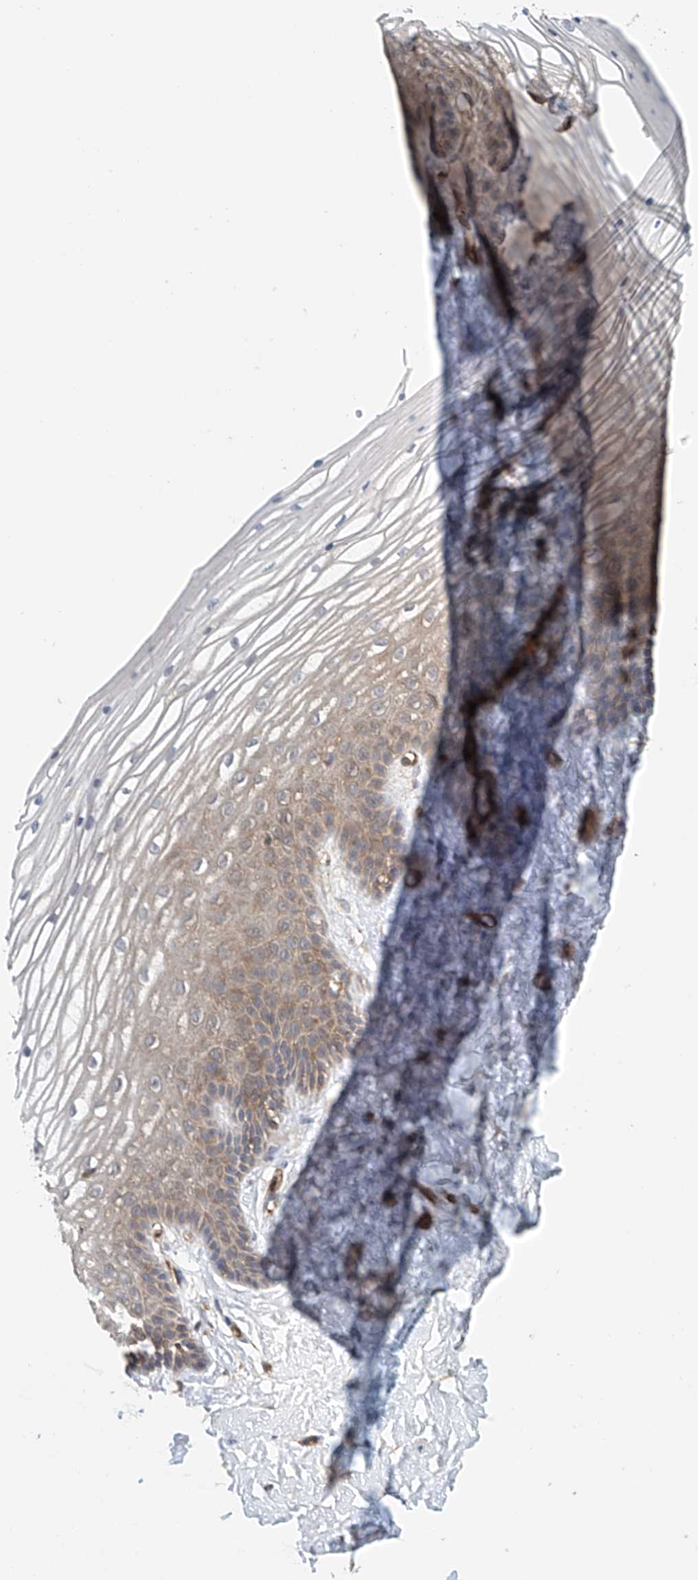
{"staining": {"intensity": "weak", "quantity": "25%-75%", "location": "cytoplasmic/membranous"}, "tissue": "vagina", "cell_type": "Squamous epithelial cells", "image_type": "normal", "snomed": [{"axis": "morphology", "description": "Normal tissue, NOS"}, {"axis": "topography", "description": "Vagina"}, {"axis": "topography", "description": "Cervix"}], "caption": "Vagina stained with immunohistochemistry shows weak cytoplasmic/membranous staining in approximately 25%-75% of squamous epithelial cells.", "gene": "FRYL", "patient": {"sex": "female", "age": 40}}